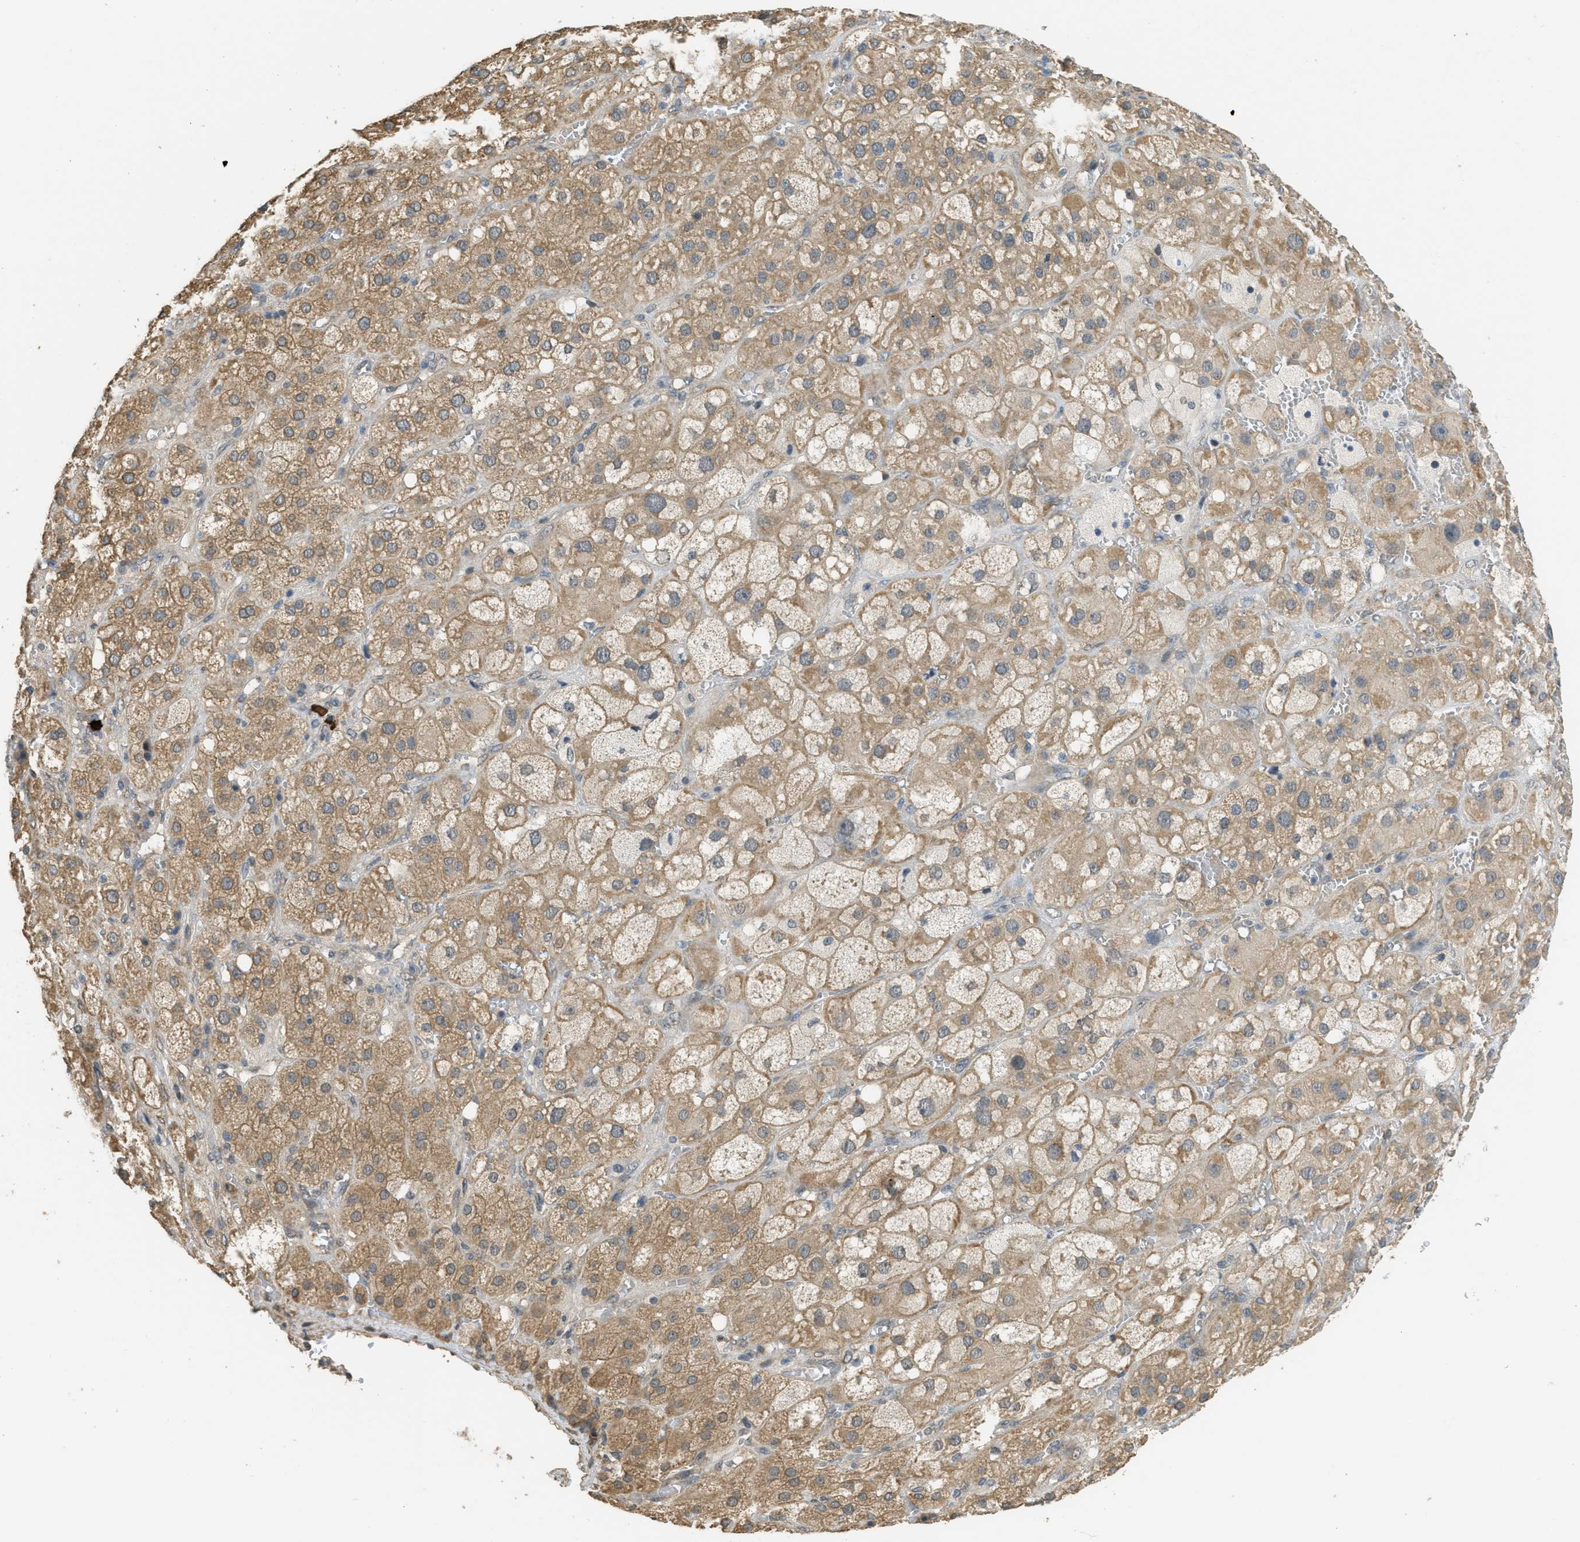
{"staining": {"intensity": "moderate", "quantity": ">75%", "location": "cytoplasmic/membranous"}, "tissue": "adrenal gland", "cell_type": "Glandular cells", "image_type": "normal", "snomed": [{"axis": "morphology", "description": "Normal tissue, NOS"}, {"axis": "topography", "description": "Adrenal gland"}], "caption": "Protein analysis of benign adrenal gland reveals moderate cytoplasmic/membranous positivity in approximately >75% of glandular cells. (IHC, brightfield microscopy, high magnification).", "gene": "IGF2BP2", "patient": {"sex": "female", "age": 47}}